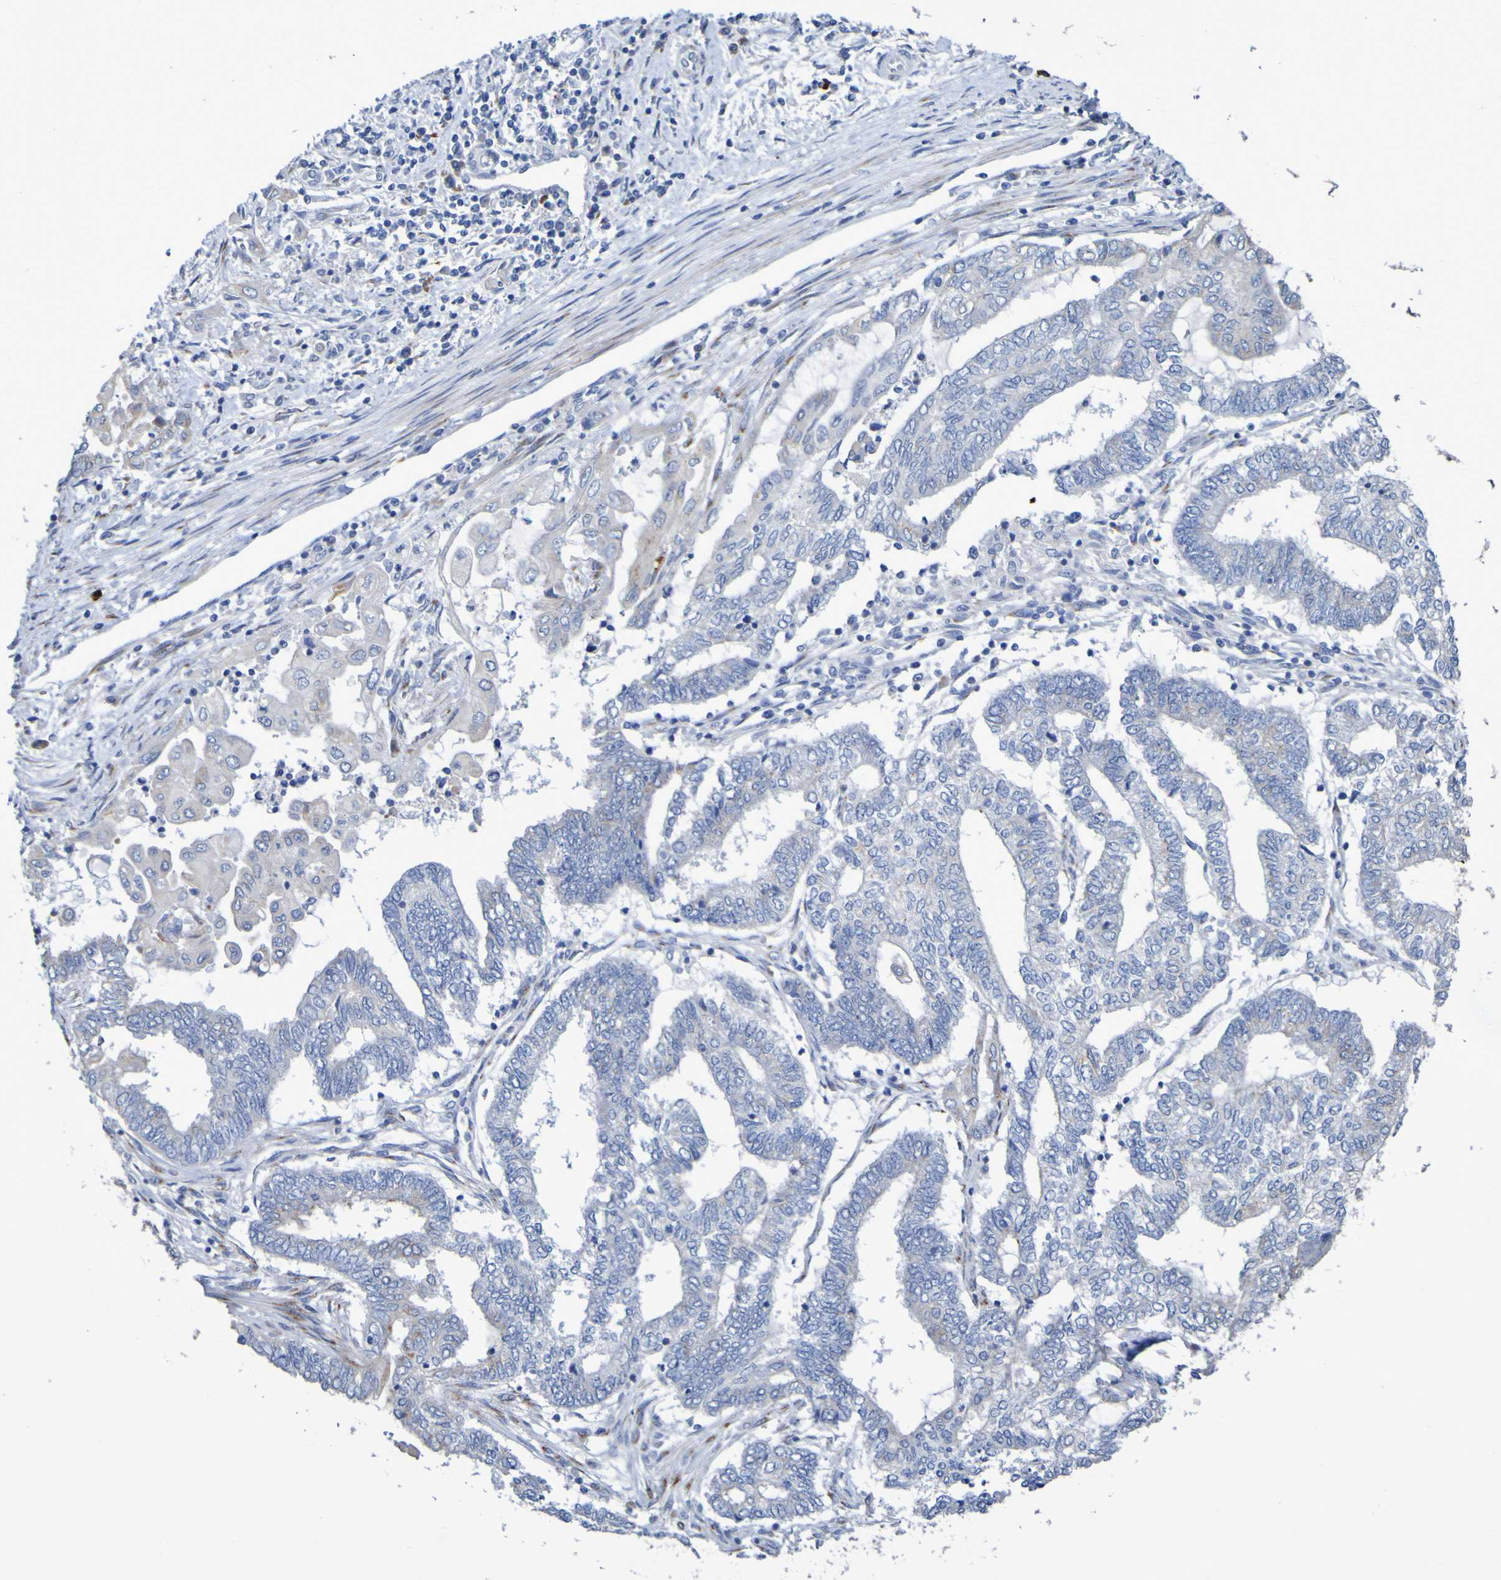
{"staining": {"intensity": "weak", "quantity": "<25%", "location": "cytoplasmic/membranous"}, "tissue": "endometrial cancer", "cell_type": "Tumor cells", "image_type": "cancer", "snomed": [{"axis": "morphology", "description": "Adenocarcinoma, NOS"}, {"axis": "topography", "description": "Uterus"}, {"axis": "topography", "description": "Endometrium"}], "caption": "IHC of human endometrial cancer (adenocarcinoma) reveals no staining in tumor cells.", "gene": "C11orf24", "patient": {"sex": "female", "age": 70}}